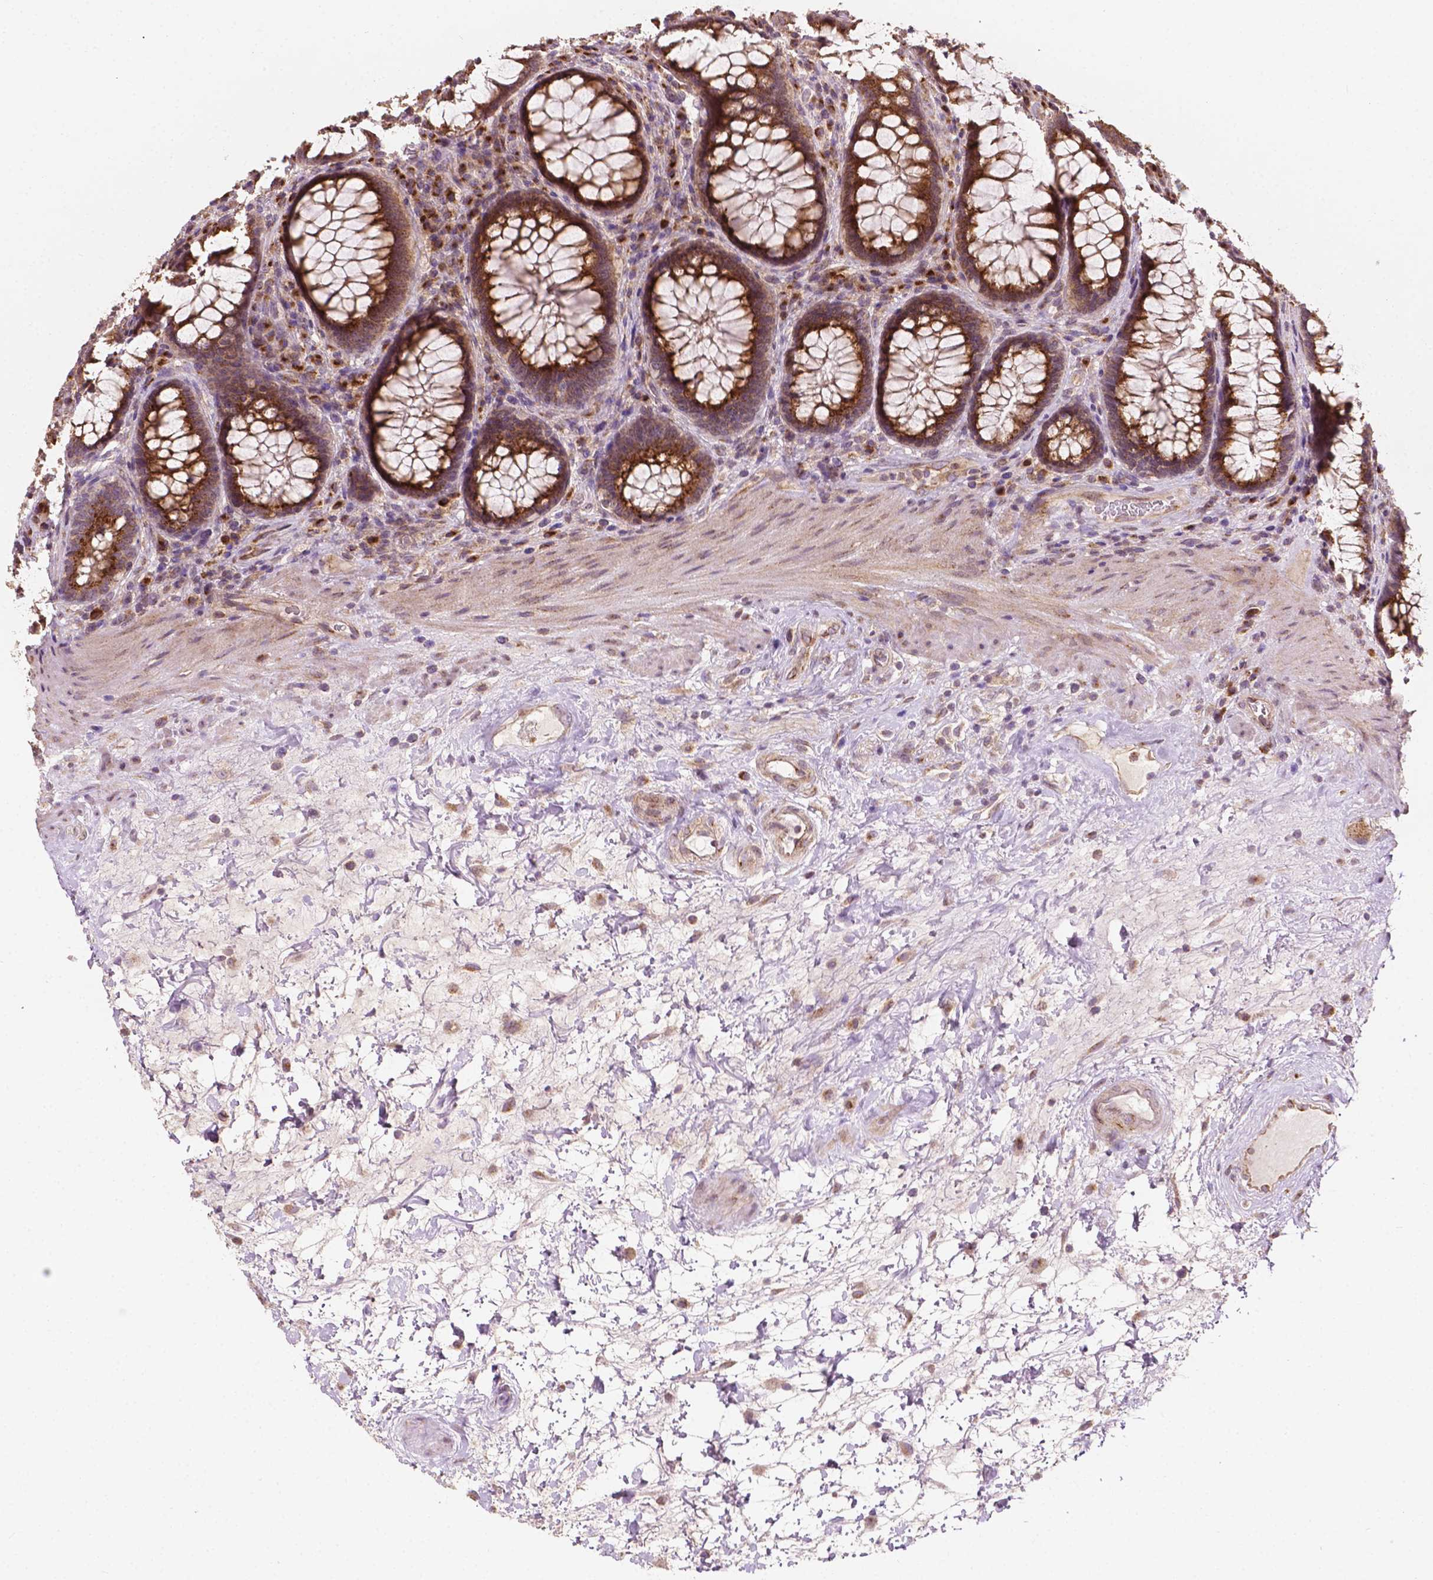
{"staining": {"intensity": "strong", "quantity": ">75%", "location": "cytoplasmic/membranous"}, "tissue": "rectum", "cell_type": "Glandular cells", "image_type": "normal", "snomed": [{"axis": "morphology", "description": "Normal tissue, NOS"}, {"axis": "topography", "description": "Rectum"}], "caption": "Immunohistochemistry (DAB) staining of unremarkable human rectum demonstrates strong cytoplasmic/membranous protein positivity in approximately >75% of glandular cells.", "gene": "EBAG9", "patient": {"sex": "male", "age": 72}}